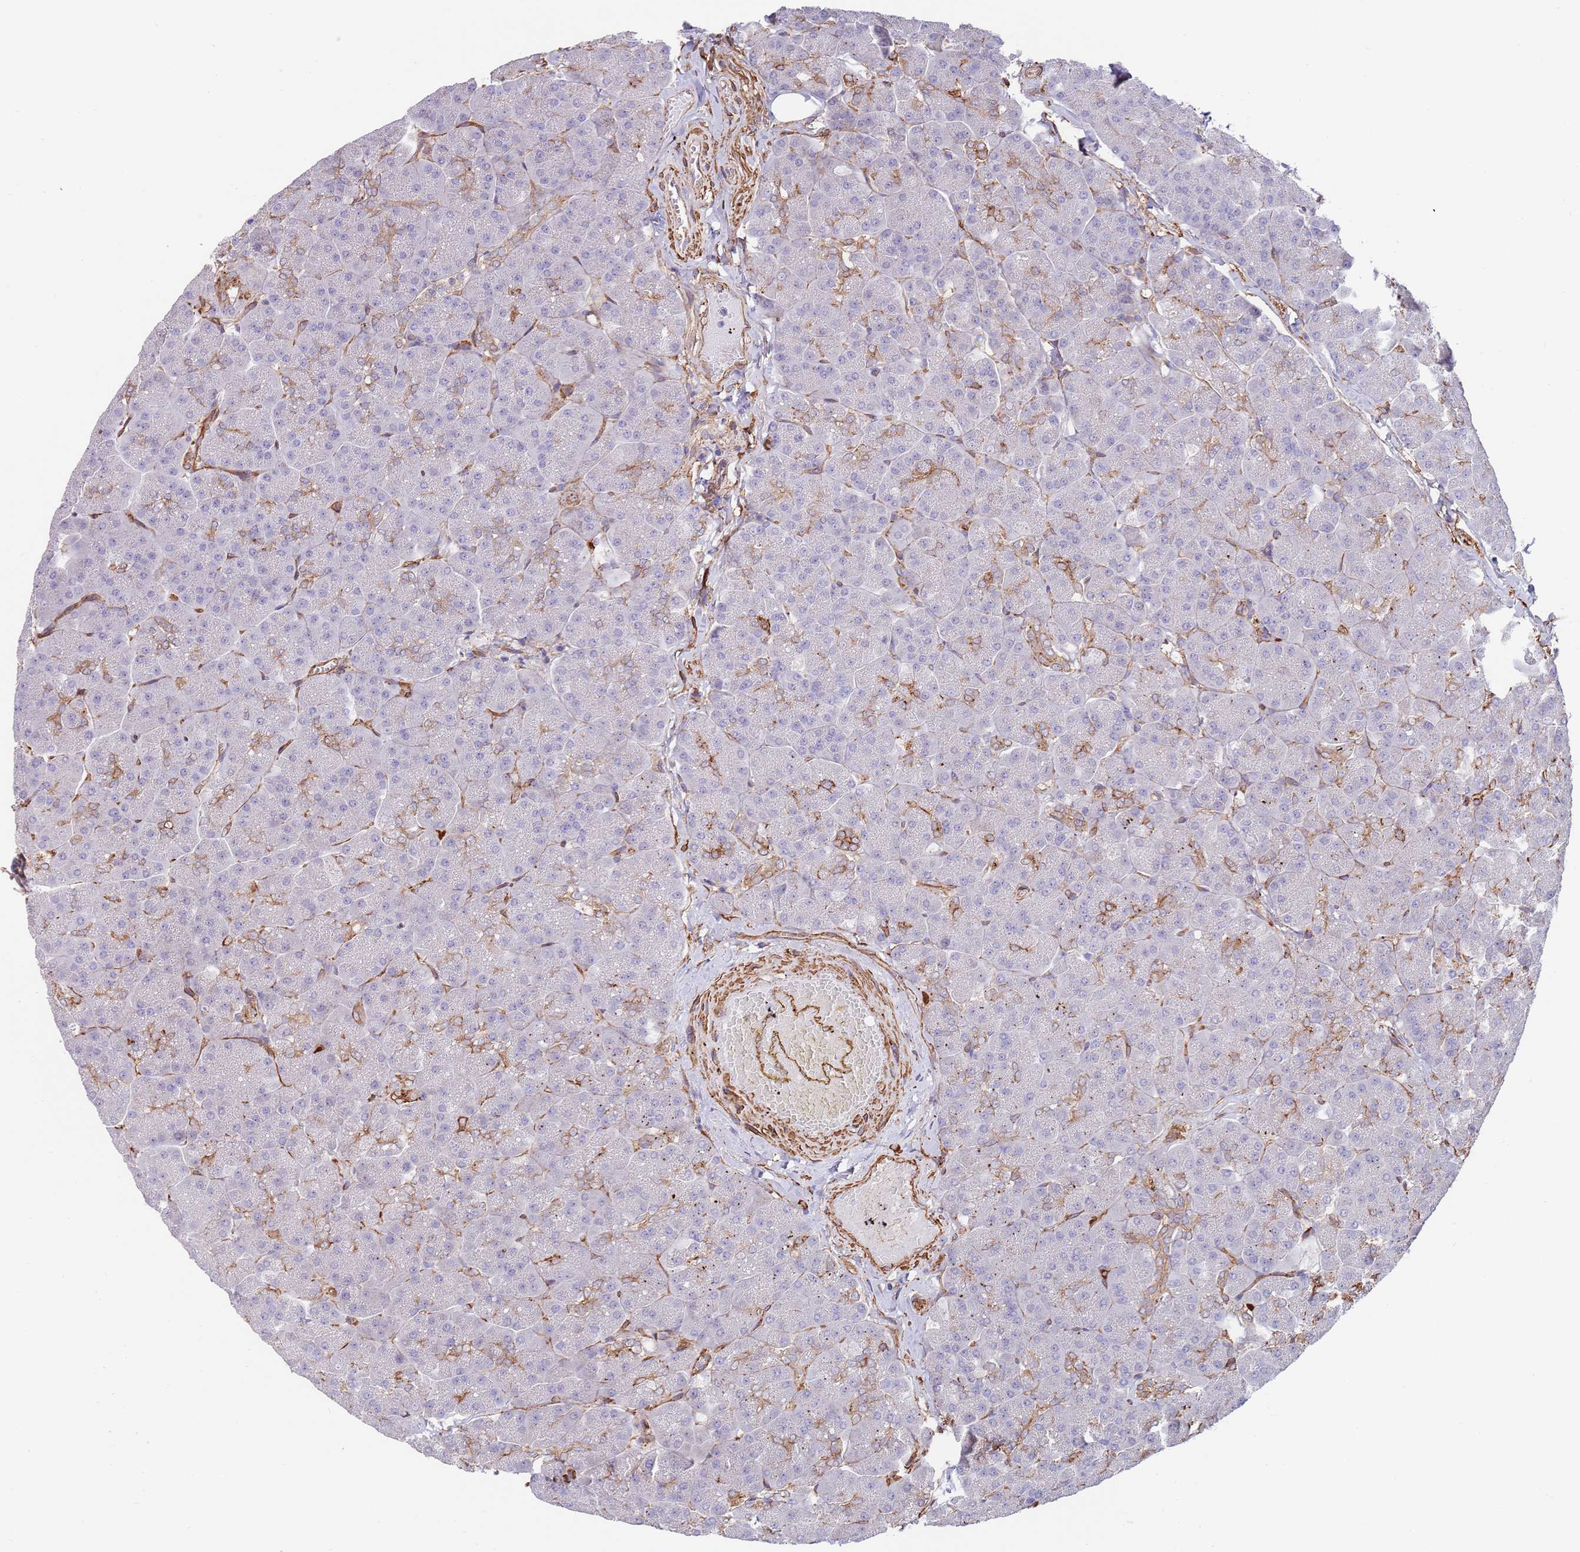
{"staining": {"intensity": "moderate", "quantity": "25%-75%", "location": "cytoplasmic/membranous"}, "tissue": "pancreas", "cell_type": "Exocrine glandular cells", "image_type": "normal", "snomed": [{"axis": "morphology", "description": "Normal tissue, NOS"}, {"axis": "topography", "description": "Pancreas"}, {"axis": "topography", "description": "Peripheral nerve tissue"}], "caption": "High-magnification brightfield microscopy of normal pancreas stained with DAB (brown) and counterstained with hematoxylin (blue). exocrine glandular cells exhibit moderate cytoplasmic/membranous expression is seen in about25%-75% of cells. (DAB (3,3'-diaminobenzidine) IHC, brown staining for protein, blue staining for nuclei).", "gene": "BPNT1", "patient": {"sex": "male", "age": 54}}